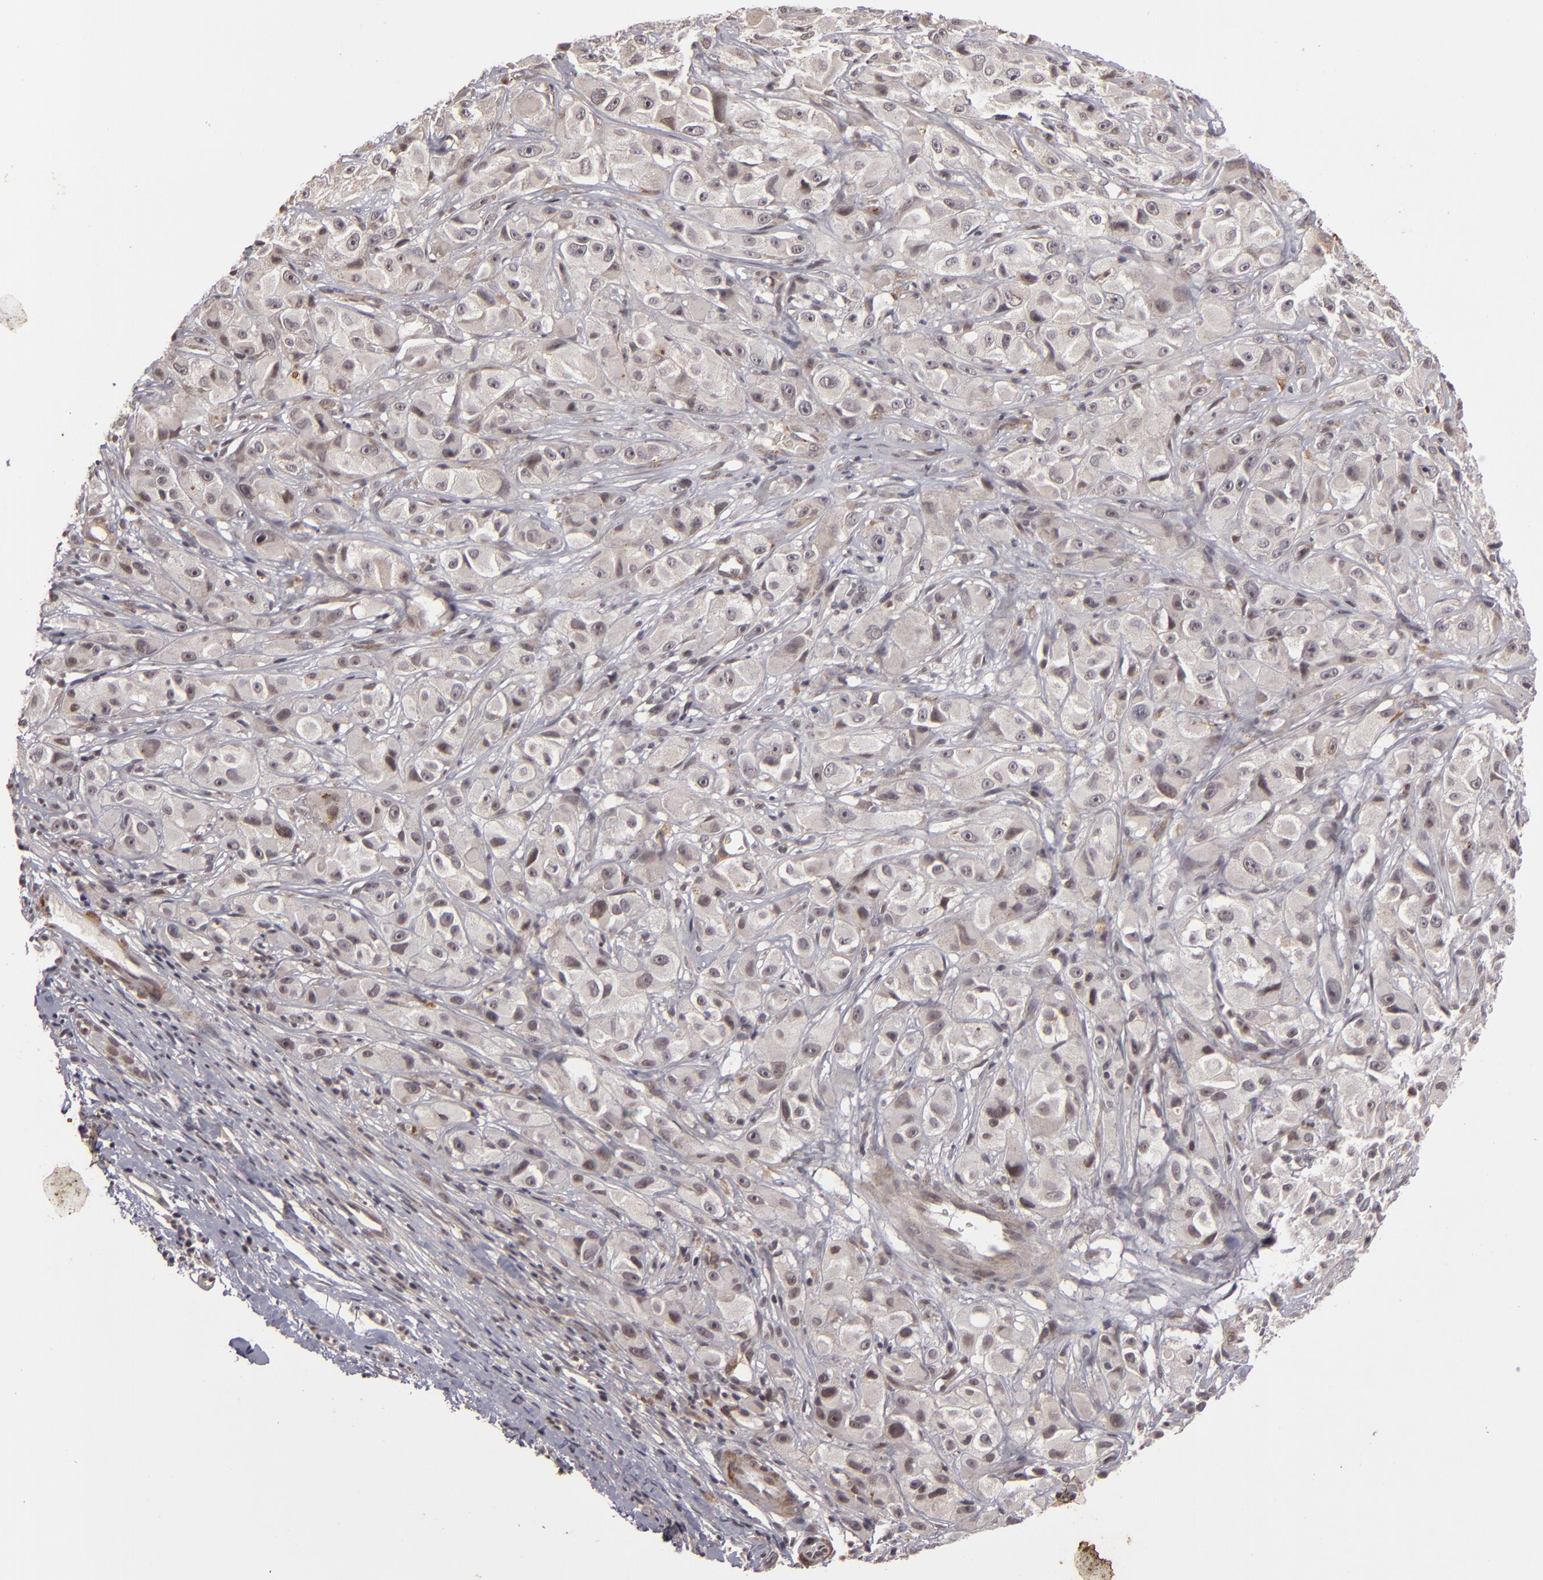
{"staining": {"intensity": "negative", "quantity": "none", "location": "none"}, "tissue": "melanoma", "cell_type": "Tumor cells", "image_type": "cancer", "snomed": [{"axis": "morphology", "description": "Malignant melanoma, NOS"}, {"axis": "topography", "description": "Skin"}], "caption": "High power microscopy image of an immunohistochemistry micrograph of malignant melanoma, revealing no significant staining in tumor cells.", "gene": "DFFA", "patient": {"sex": "male", "age": 56}}